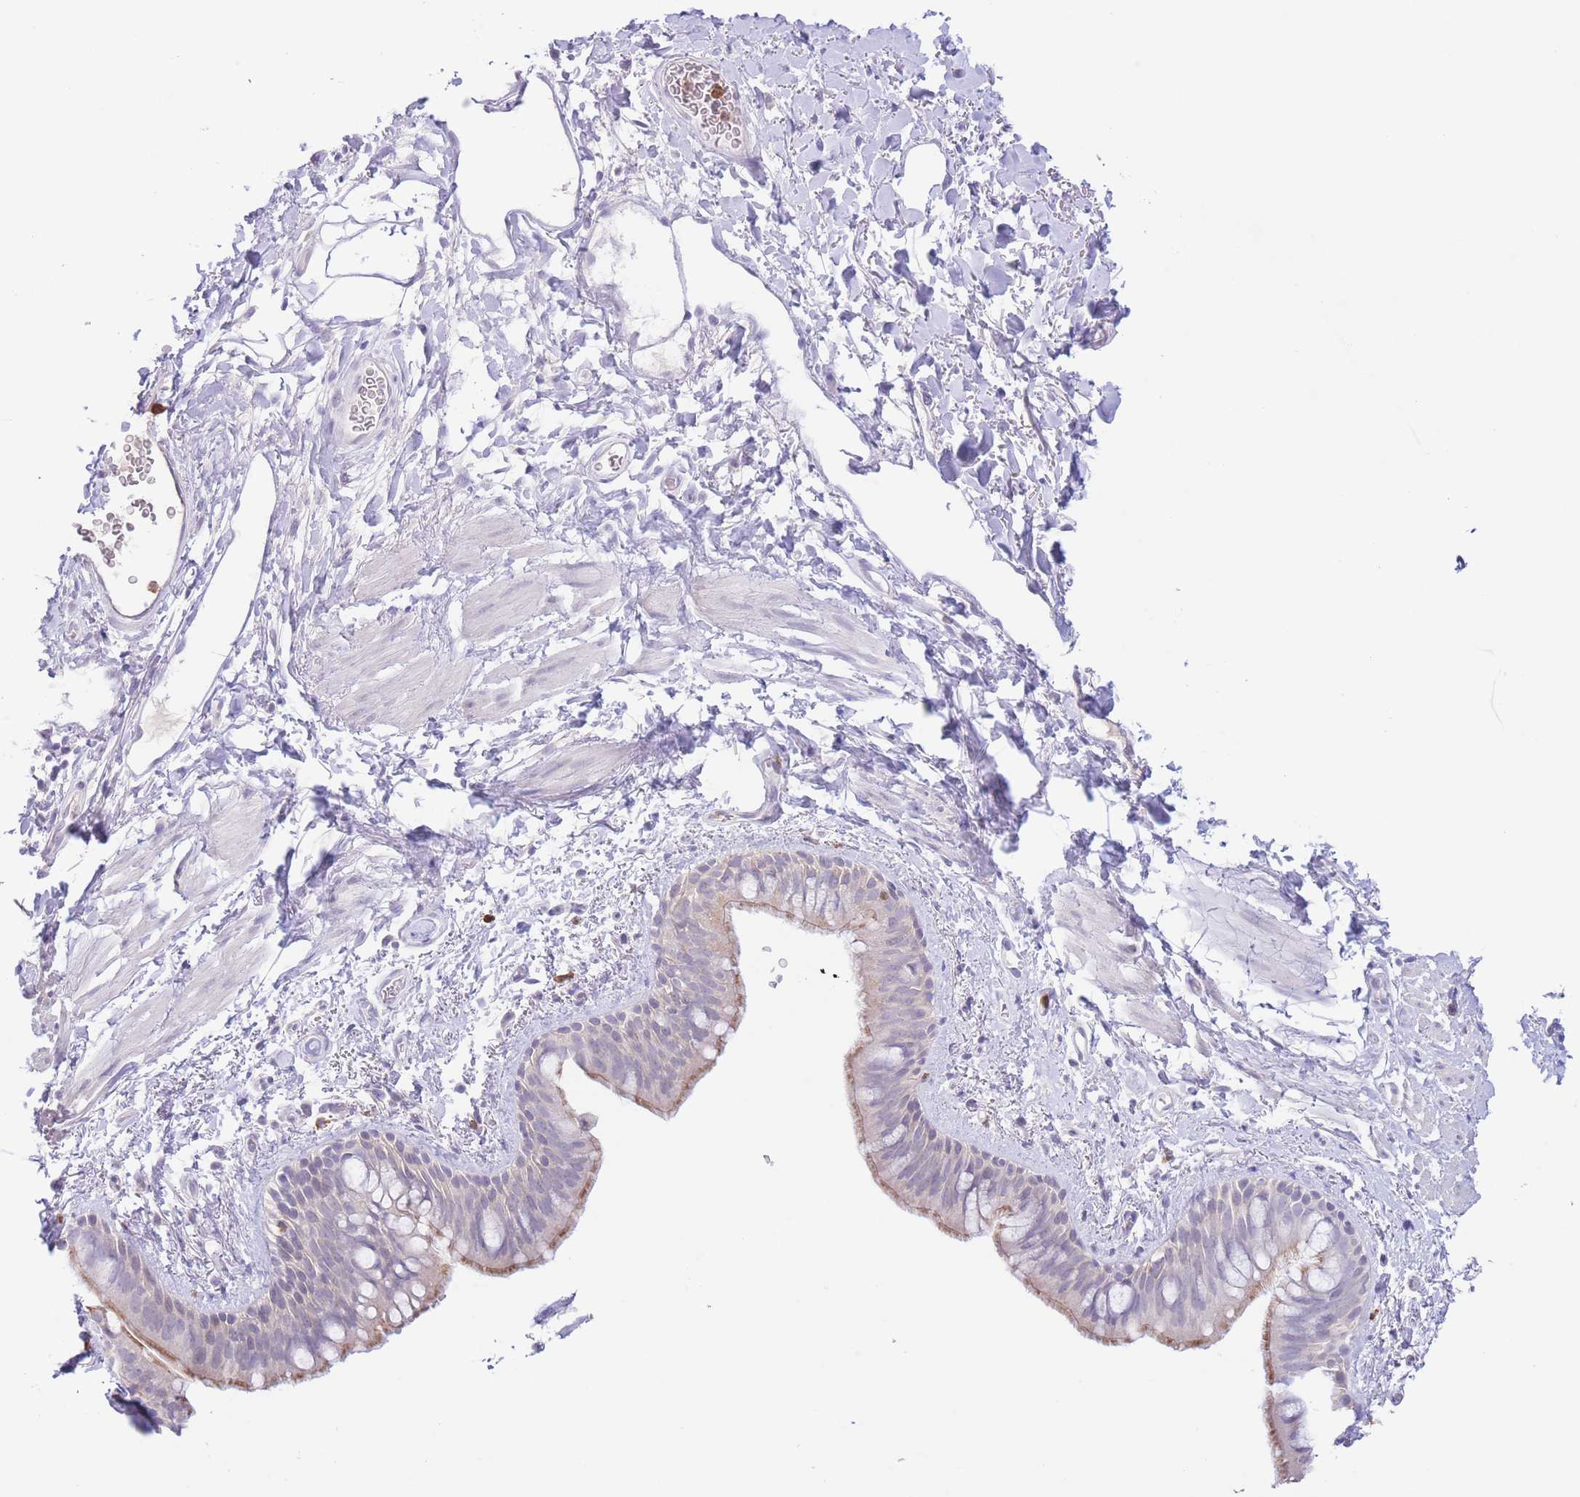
{"staining": {"intensity": "moderate", "quantity": "25%-75%", "location": "cytoplasmic/membranous"}, "tissue": "bronchus", "cell_type": "Respiratory epithelial cells", "image_type": "normal", "snomed": [{"axis": "morphology", "description": "Normal tissue, NOS"}, {"axis": "morphology", "description": "Squamous cell carcinoma, NOS"}, {"axis": "topography", "description": "Bronchus"}, {"axis": "topography", "description": "Lung"}], "caption": "Immunohistochemistry (IHC) staining of unremarkable bronchus, which displays medium levels of moderate cytoplasmic/membranous positivity in approximately 25%-75% of respiratory epithelial cells indicating moderate cytoplasmic/membranous protein positivity. The staining was performed using DAB (3,3'-diaminobenzidine) (brown) for protein detection and nuclei were counterstained in hematoxylin (blue).", "gene": "LCLAT1", "patient": {"sex": "female", "age": 70}}